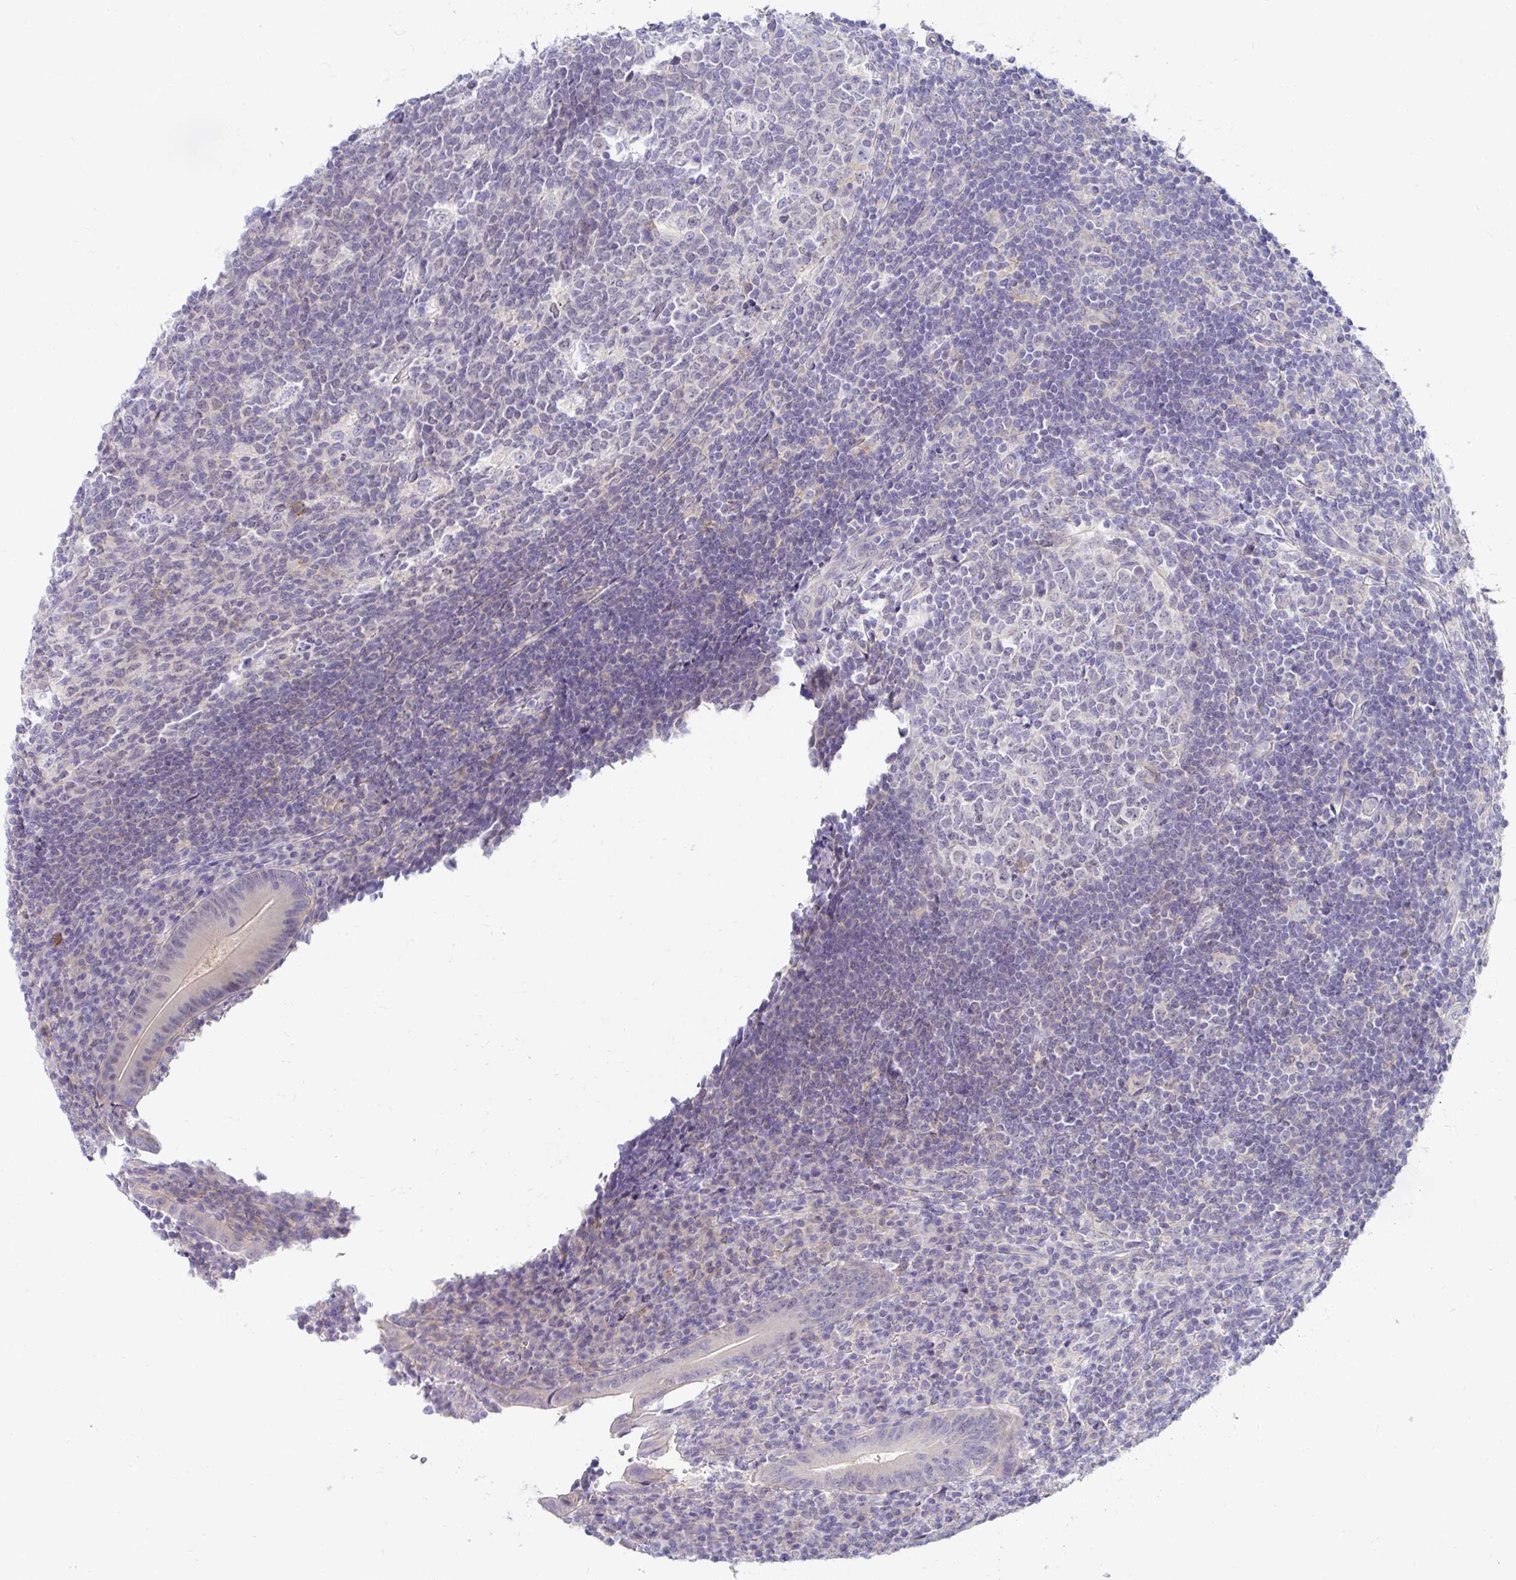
{"staining": {"intensity": "weak", "quantity": "<25%", "location": "cytoplasmic/membranous"}, "tissue": "appendix", "cell_type": "Glandular cells", "image_type": "normal", "snomed": [{"axis": "morphology", "description": "Normal tissue, NOS"}, {"axis": "topography", "description": "Appendix"}], "caption": "The immunohistochemistry (IHC) histopathology image has no significant expression in glandular cells of appendix.", "gene": "C19orf81", "patient": {"sex": "male", "age": 18}}